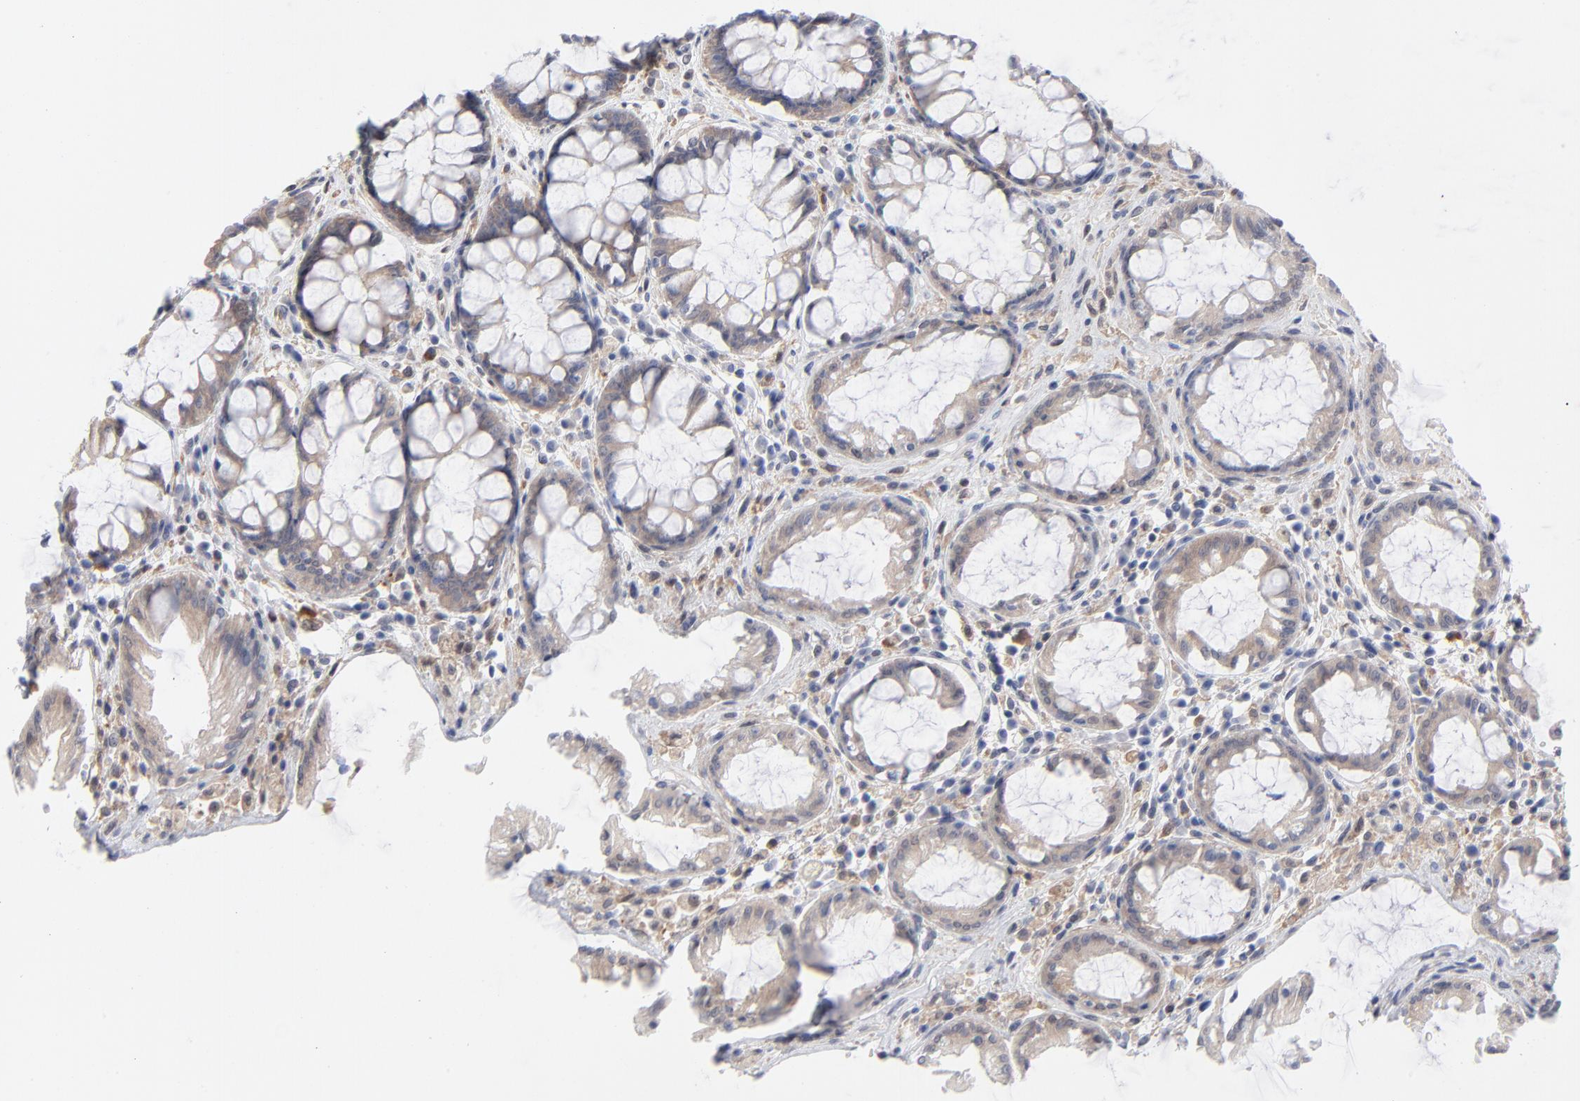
{"staining": {"intensity": "weak", "quantity": ">75%", "location": "cytoplasmic/membranous"}, "tissue": "rectum", "cell_type": "Glandular cells", "image_type": "normal", "snomed": [{"axis": "morphology", "description": "Normal tissue, NOS"}, {"axis": "topography", "description": "Rectum"}], "caption": "There is low levels of weak cytoplasmic/membranous positivity in glandular cells of unremarkable rectum, as demonstrated by immunohistochemical staining (brown color).", "gene": "ARRB1", "patient": {"sex": "female", "age": 46}}